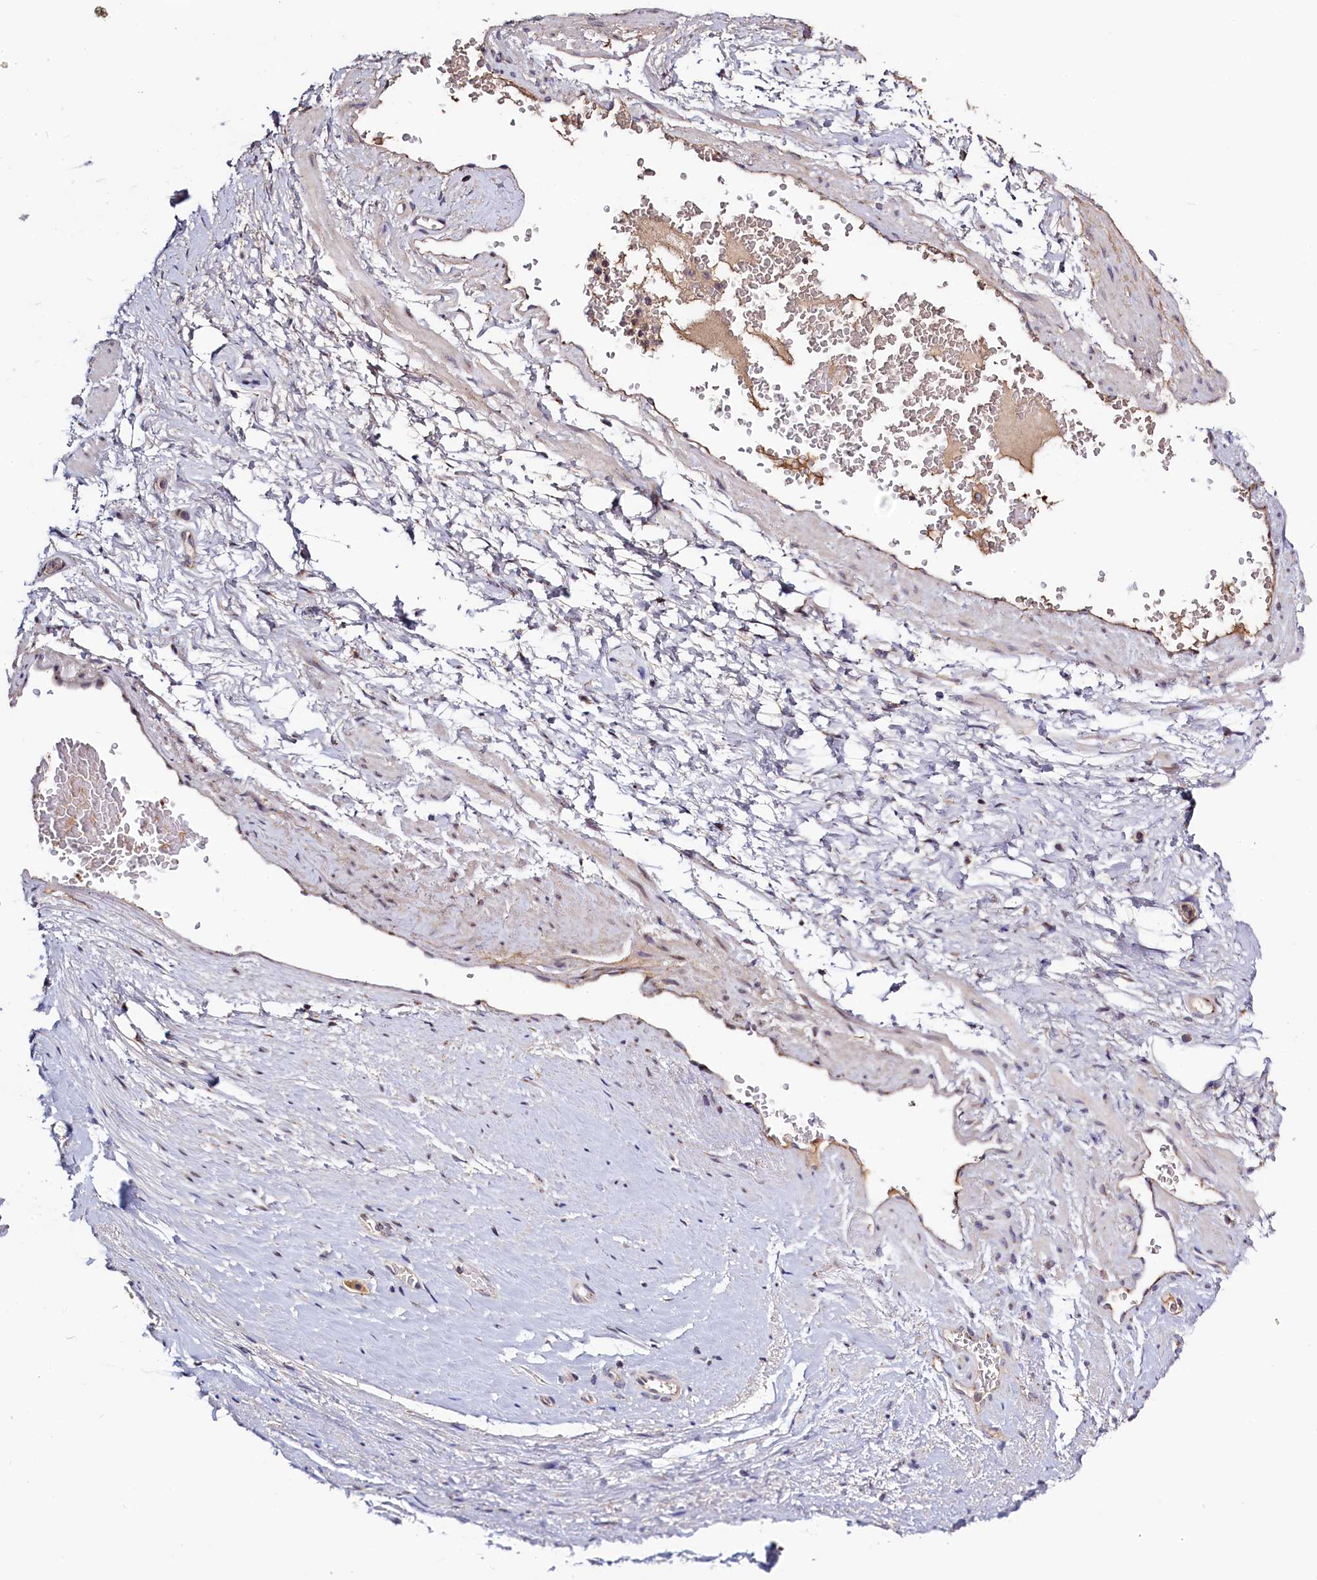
{"staining": {"intensity": "weak", "quantity": ">75%", "location": "cytoplasmic/membranous"}, "tissue": "adipose tissue", "cell_type": "Adipocytes", "image_type": "normal", "snomed": [{"axis": "morphology", "description": "Normal tissue, NOS"}, {"axis": "morphology", "description": "Adenocarcinoma, Low grade"}, {"axis": "topography", "description": "Prostate"}, {"axis": "topography", "description": "Peripheral nerve tissue"}], "caption": "Normal adipose tissue reveals weak cytoplasmic/membranous staining in approximately >75% of adipocytes (DAB IHC, brown staining for protein, blue staining for nuclei)..", "gene": "SEC24C", "patient": {"sex": "male", "age": 63}}